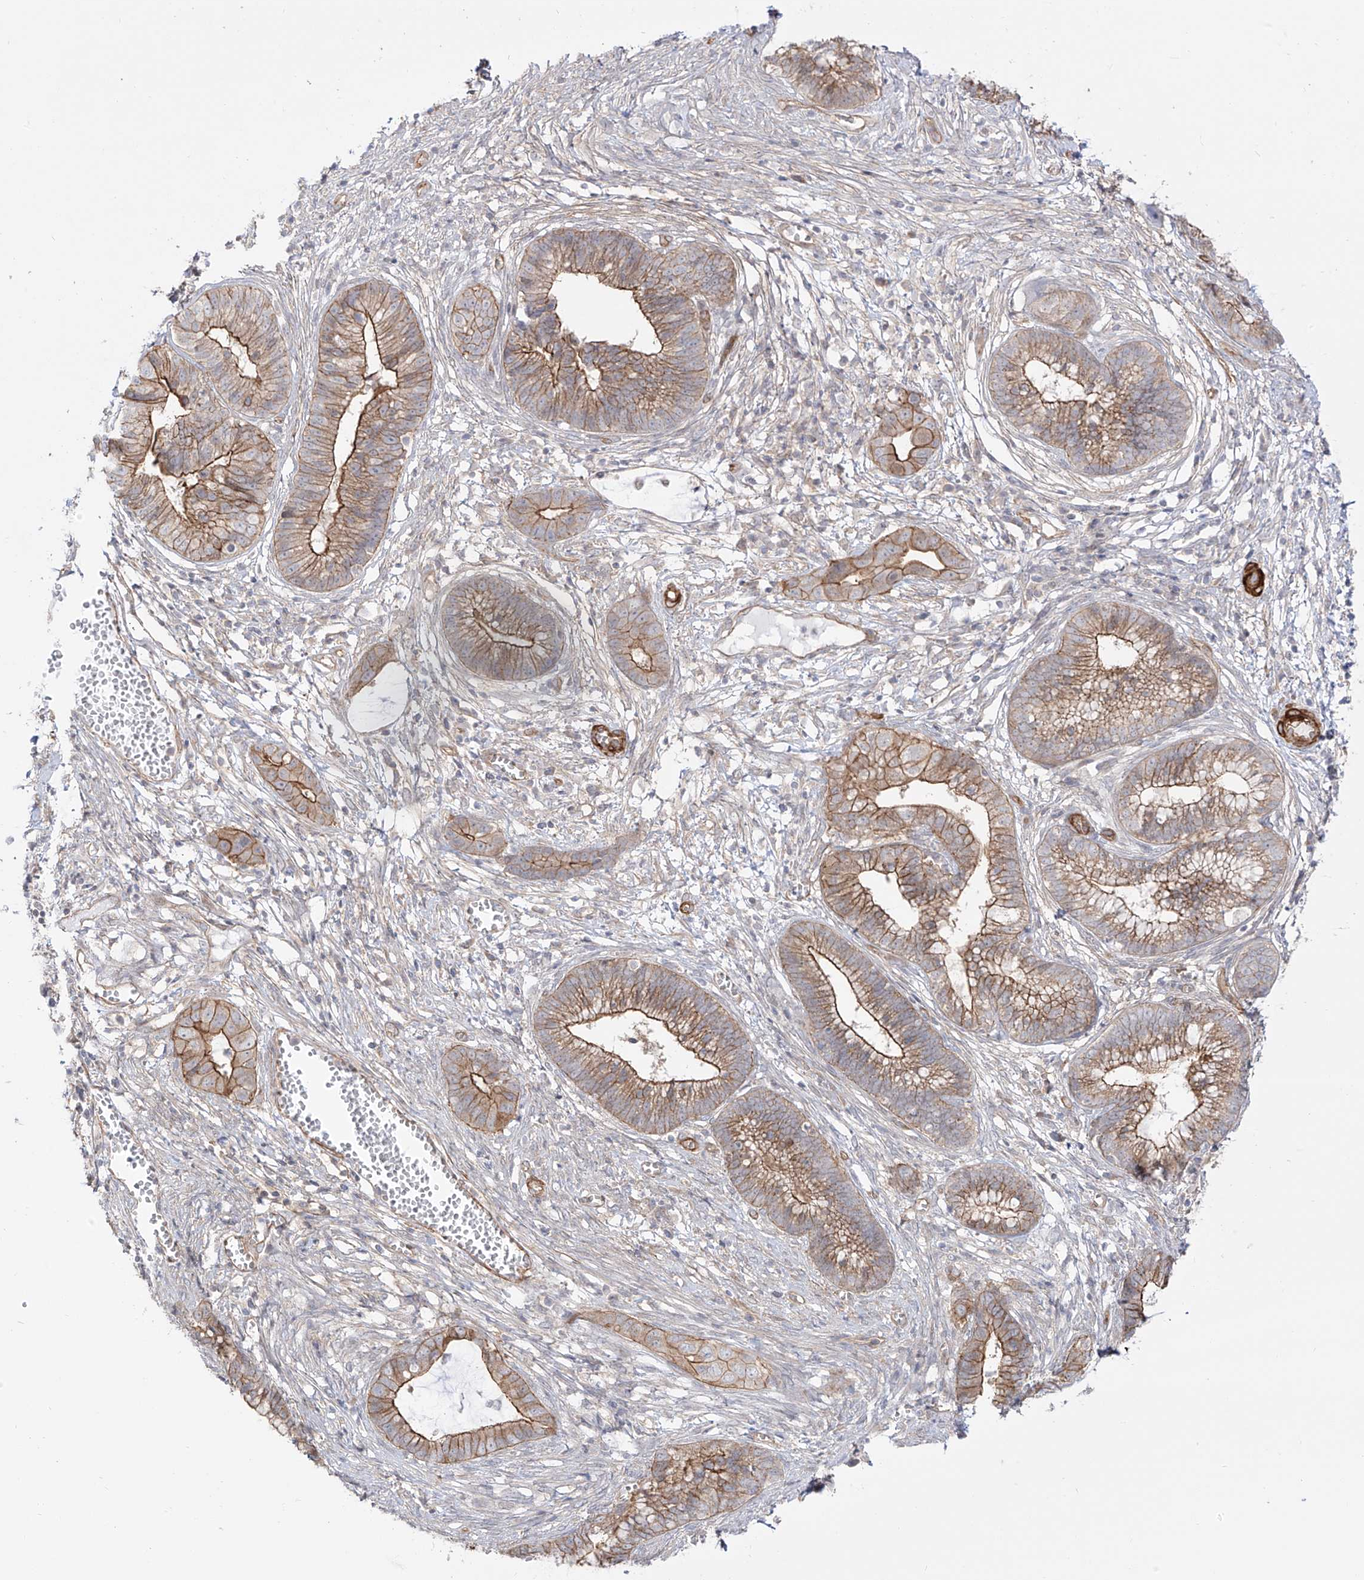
{"staining": {"intensity": "moderate", "quantity": ">75%", "location": "cytoplasmic/membranous"}, "tissue": "cervical cancer", "cell_type": "Tumor cells", "image_type": "cancer", "snomed": [{"axis": "morphology", "description": "Adenocarcinoma, NOS"}, {"axis": "topography", "description": "Cervix"}], "caption": "Tumor cells display moderate cytoplasmic/membranous positivity in about >75% of cells in cervical cancer (adenocarcinoma). (DAB IHC with brightfield microscopy, high magnification).", "gene": "ZNF180", "patient": {"sex": "female", "age": 44}}